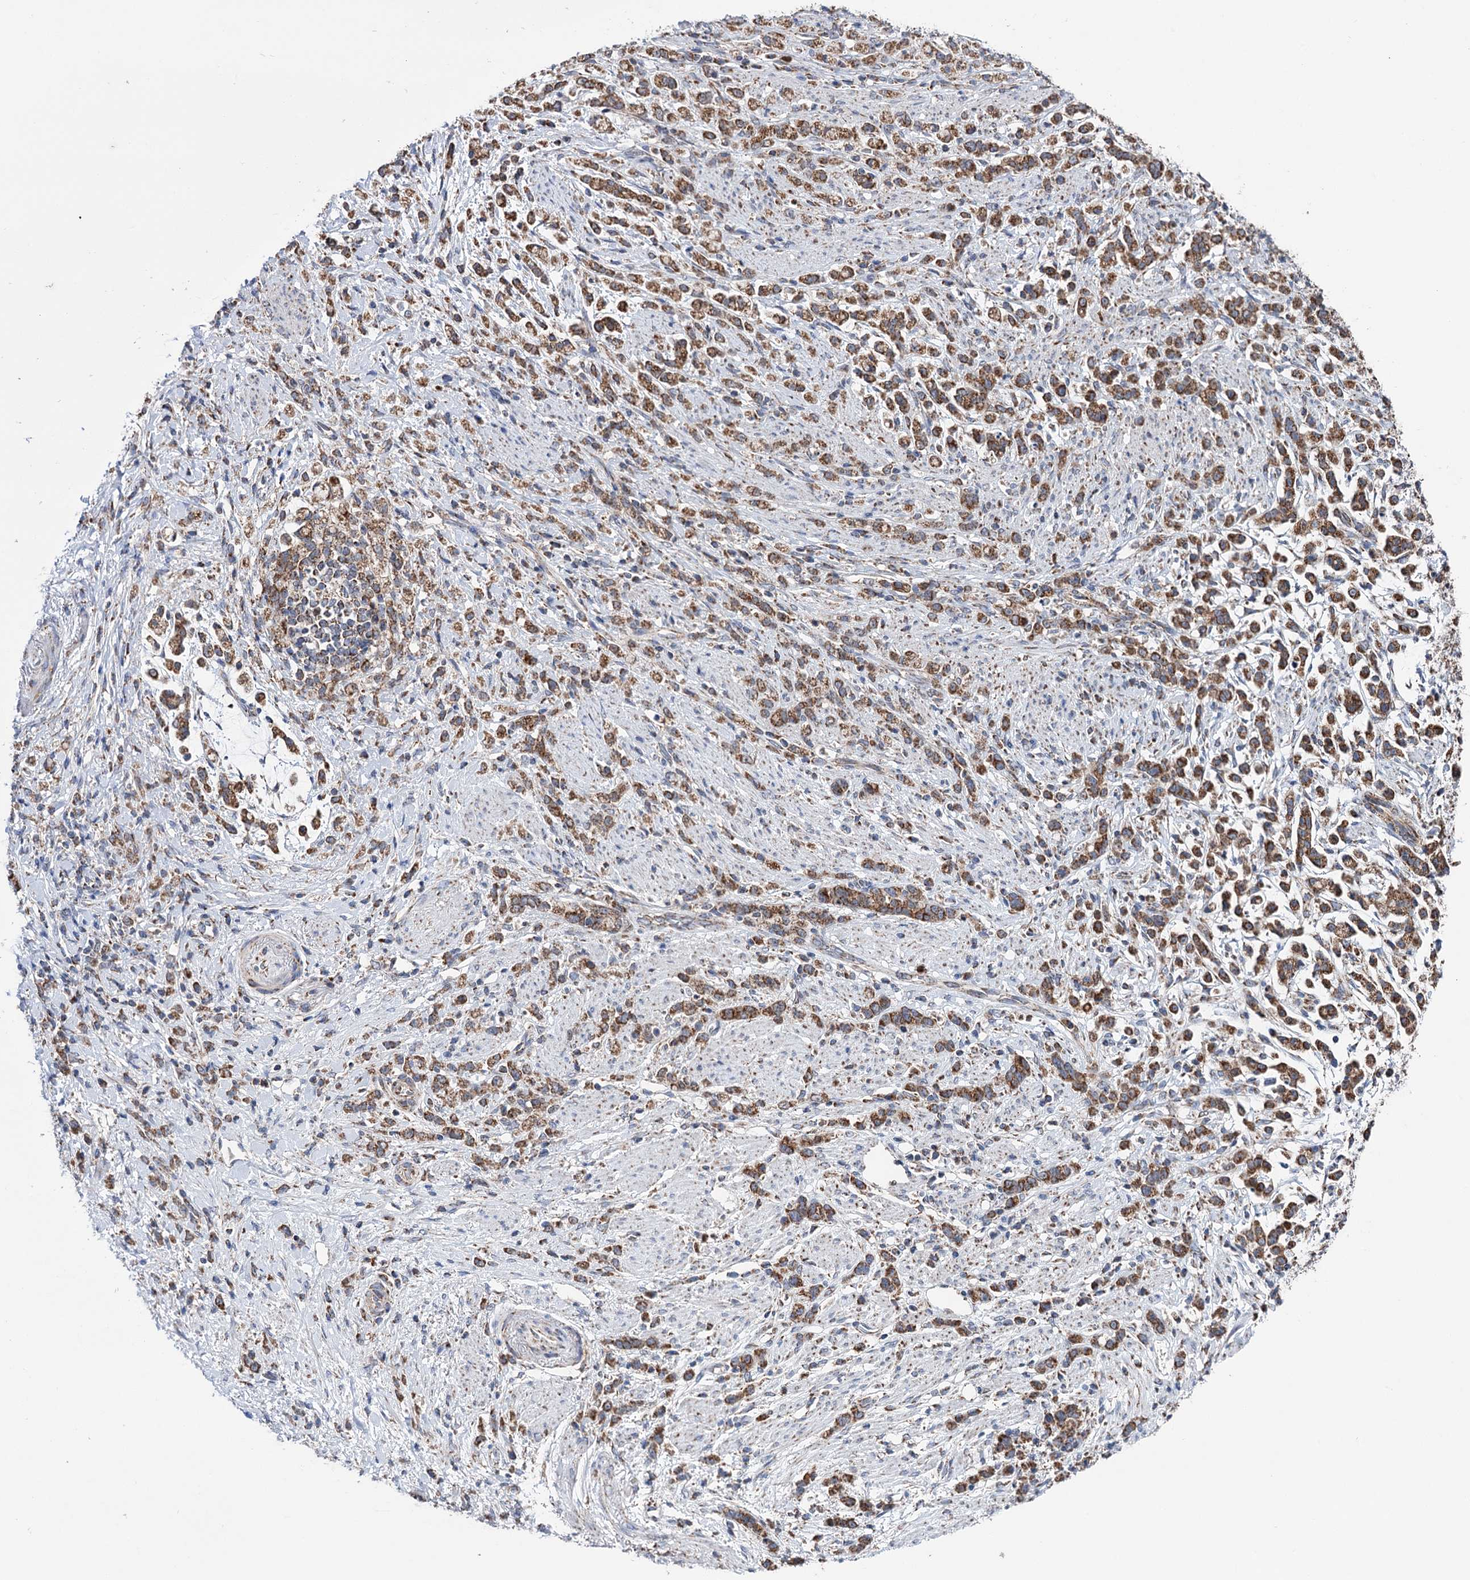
{"staining": {"intensity": "strong", "quantity": ">75%", "location": "cytoplasmic/membranous"}, "tissue": "stomach cancer", "cell_type": "Tumor cells", "image_type": "cancer", "snomed": [{"axis": "morphology", "description": "Adenocarcinoma, NOS"}, {"axis": "topography", "description": "Stomach"}], "caption": "Strong cytoplasmic/membranous protein positivity is seen in about >75% of tumor cells in stomach cancer. Nuclei are stained in blue.", "gene": "SUCLA2", "patient": {"sex": "female", "age": 60}}